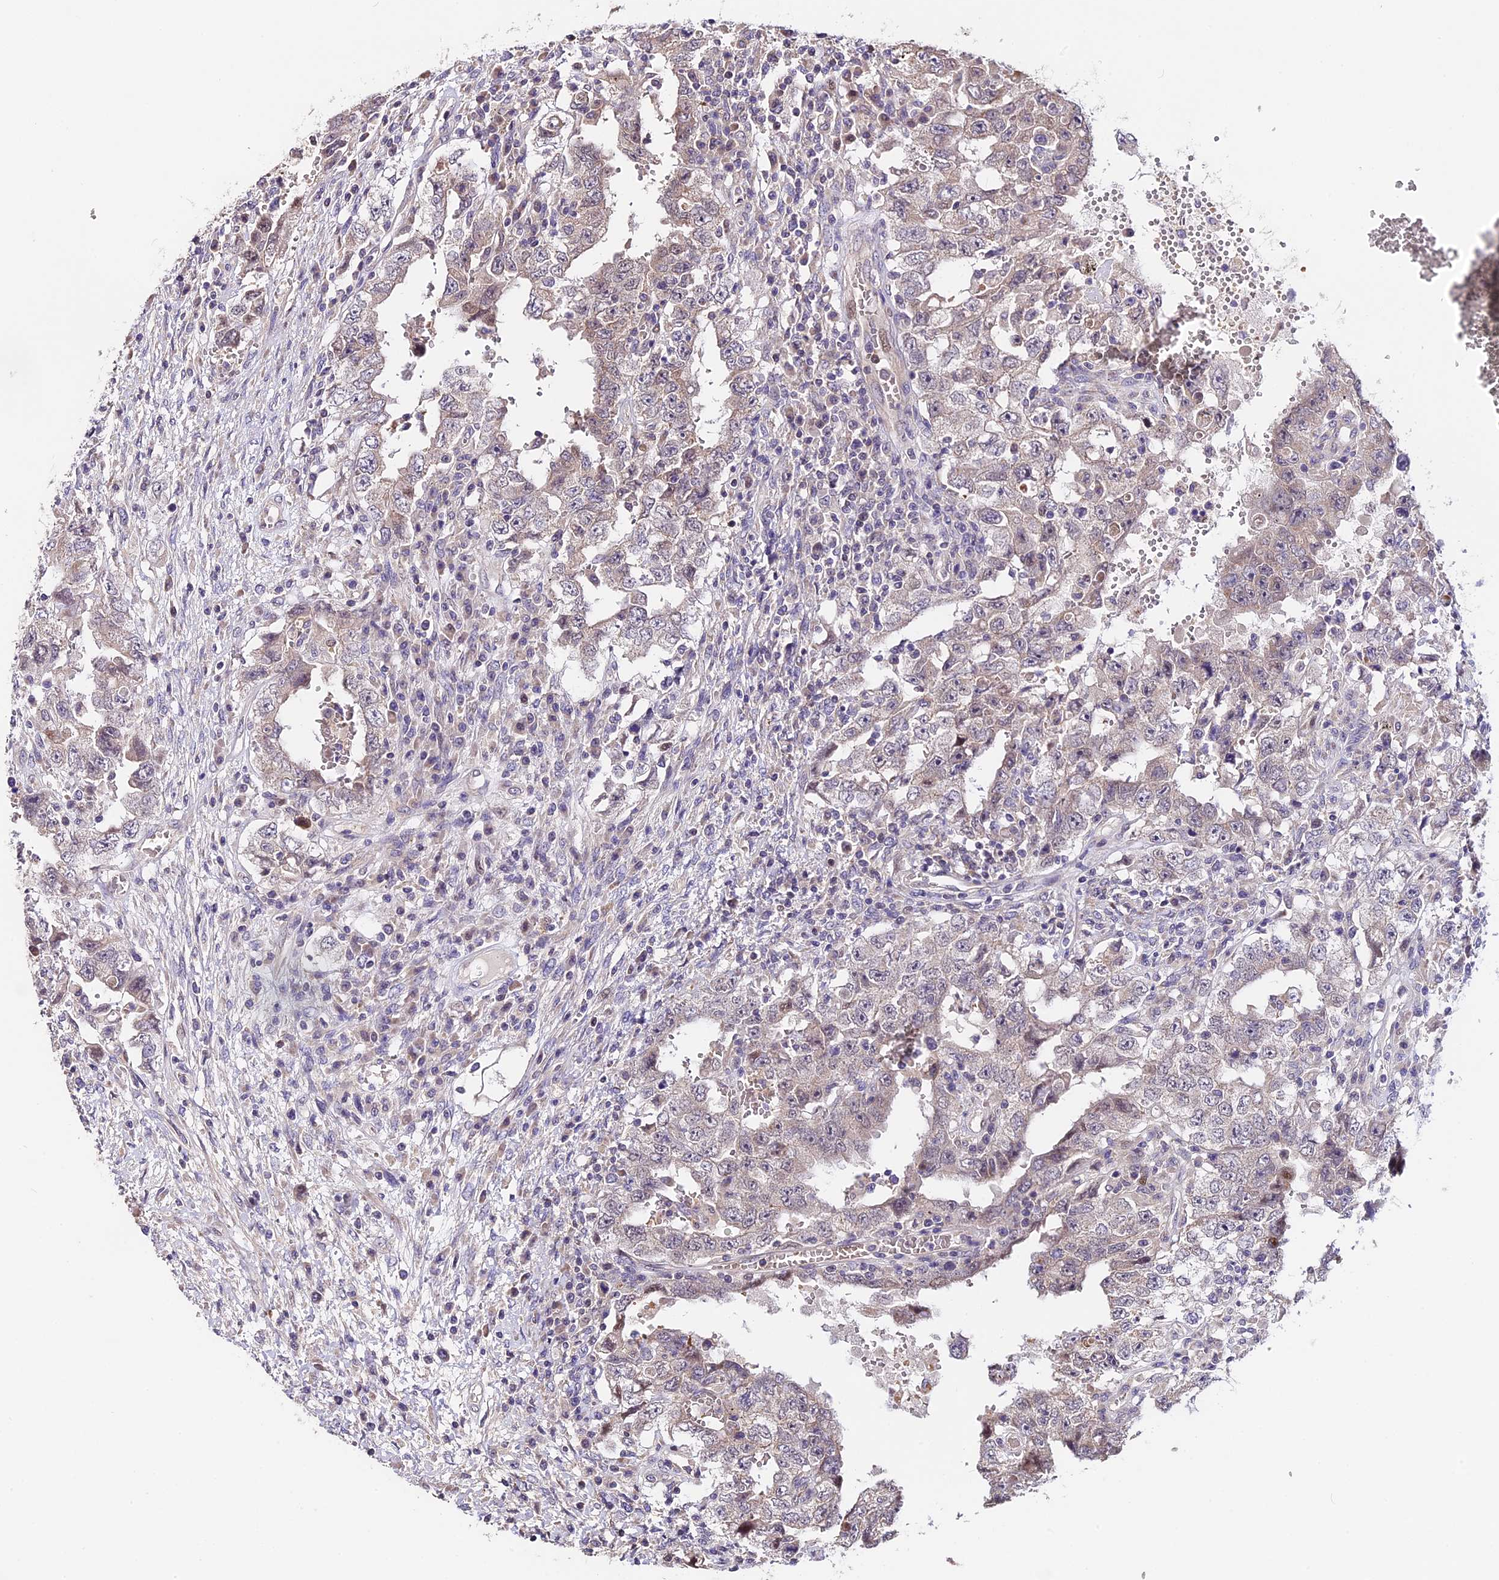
{"staining": {"intensity": "negative", "quantity": "none", "location": "none"}, "tissue": "testis cancer", "cell_type": "Tumor cells", "image_type": "cancer", "snomed": [{"axis": "morphology", "description": "Carcinoma, Embryonal, NOS"}, {"axis": "topography", "description": "Testis"}], "caption": "This is a image of IHC staining of testis cancer (embryonal carcinoma), which shows no positivity in tumor cells.", "gene": "TRMT1", "patient": {"sex": "male", "age": 26}}